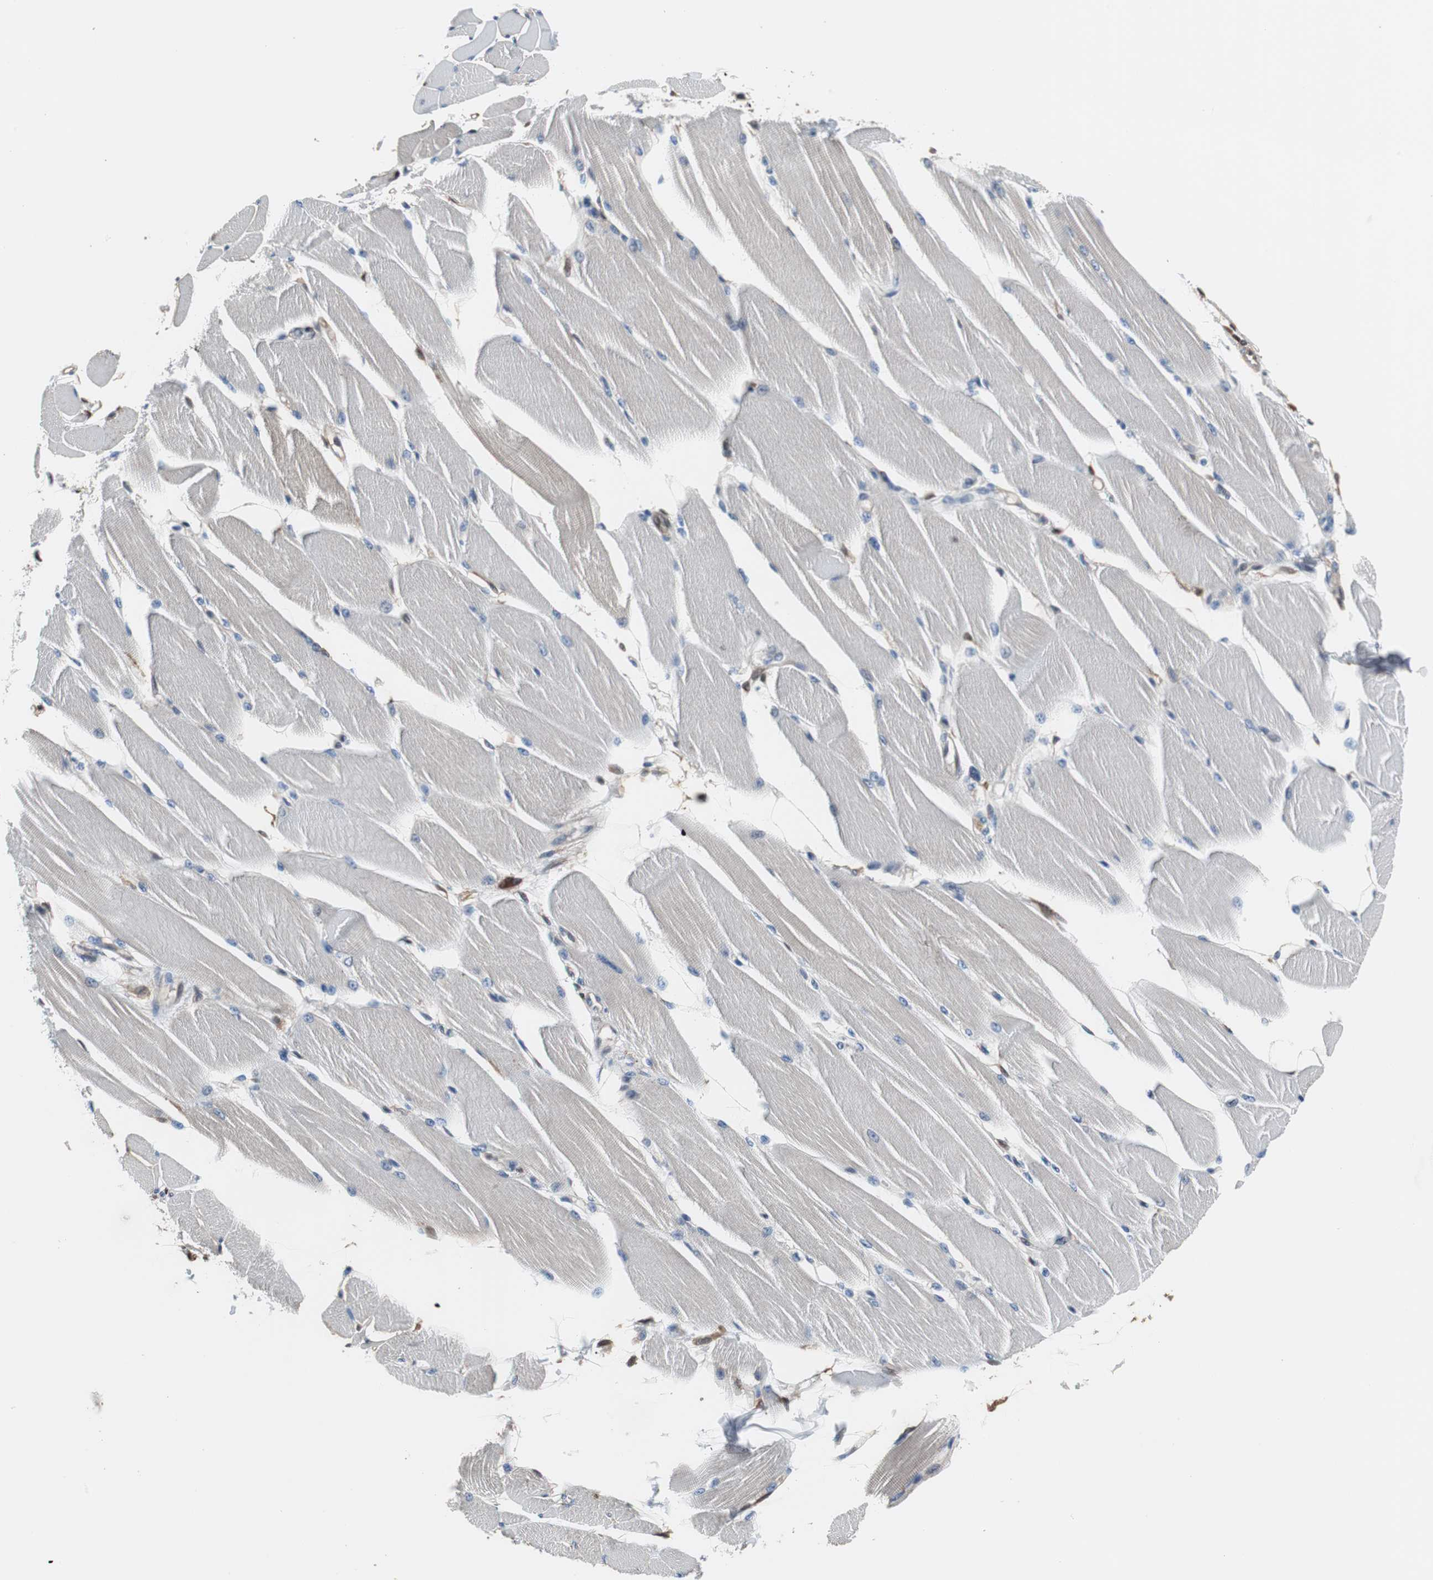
{"staining": {"intensity": "negative", "quantity": "none", "location": "none"}, "tissue": "skeletal muscle", "cell_type": "Myocytes", "image_type": "normal", "snomed": [{"axis": "morphology", "description": "Normal tissue, NOS"}, {"axis": "topography", "description": "Skeletal muscle"}, {"axis": "topography", "description": "Peripheral nerve tissue"}], "caption": "DAB (3,3'-diaminobenzidine) immunohistochemical staining of benign skeletal muscle shows no significant expression in myocytes.", "gene": "ANXA4", "patient": {"sex": "female", "age": 84}}